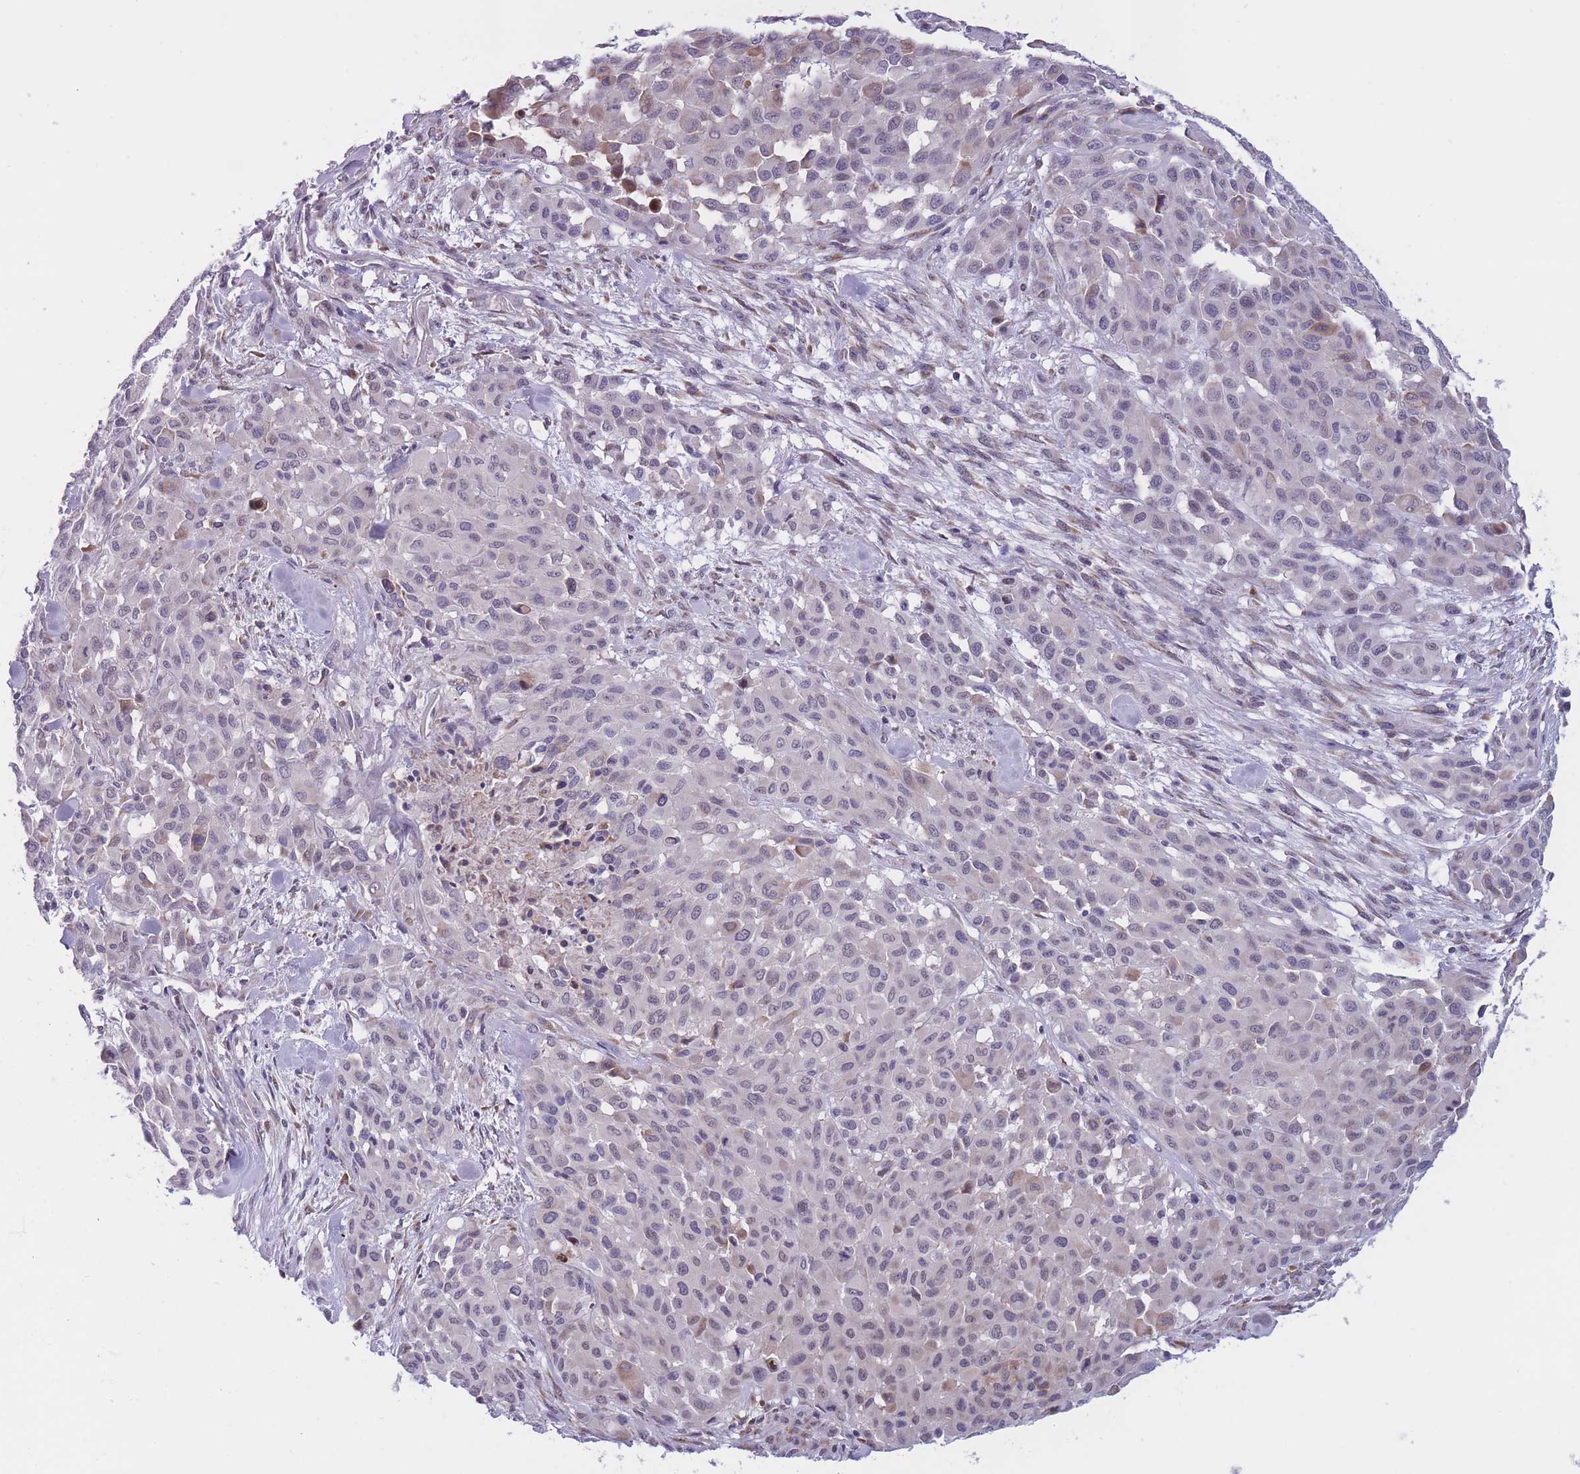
{"staining": {"intensity": "negative", "quantity": "none", "location": "none"}, "tissue": "melanoma", "cell_type": "Tumor cells", "image_type": "cancer", "snomed": [{"axis": "morphology", "description": "Malignant melanoma, Metastatic site"}, {"axis": "topography", "description": "Skin"}], "caption": "The photomicrograph reveals no significant staining in tumor cells of melanoma. The staining was performed using DAB to visualize the protein expression in brown, while the nuclei were stained in blue with hematoxylin (Magnification: 20x).", "gene": "BCL9L", "patient": {"sex": "female", "age": 81}}